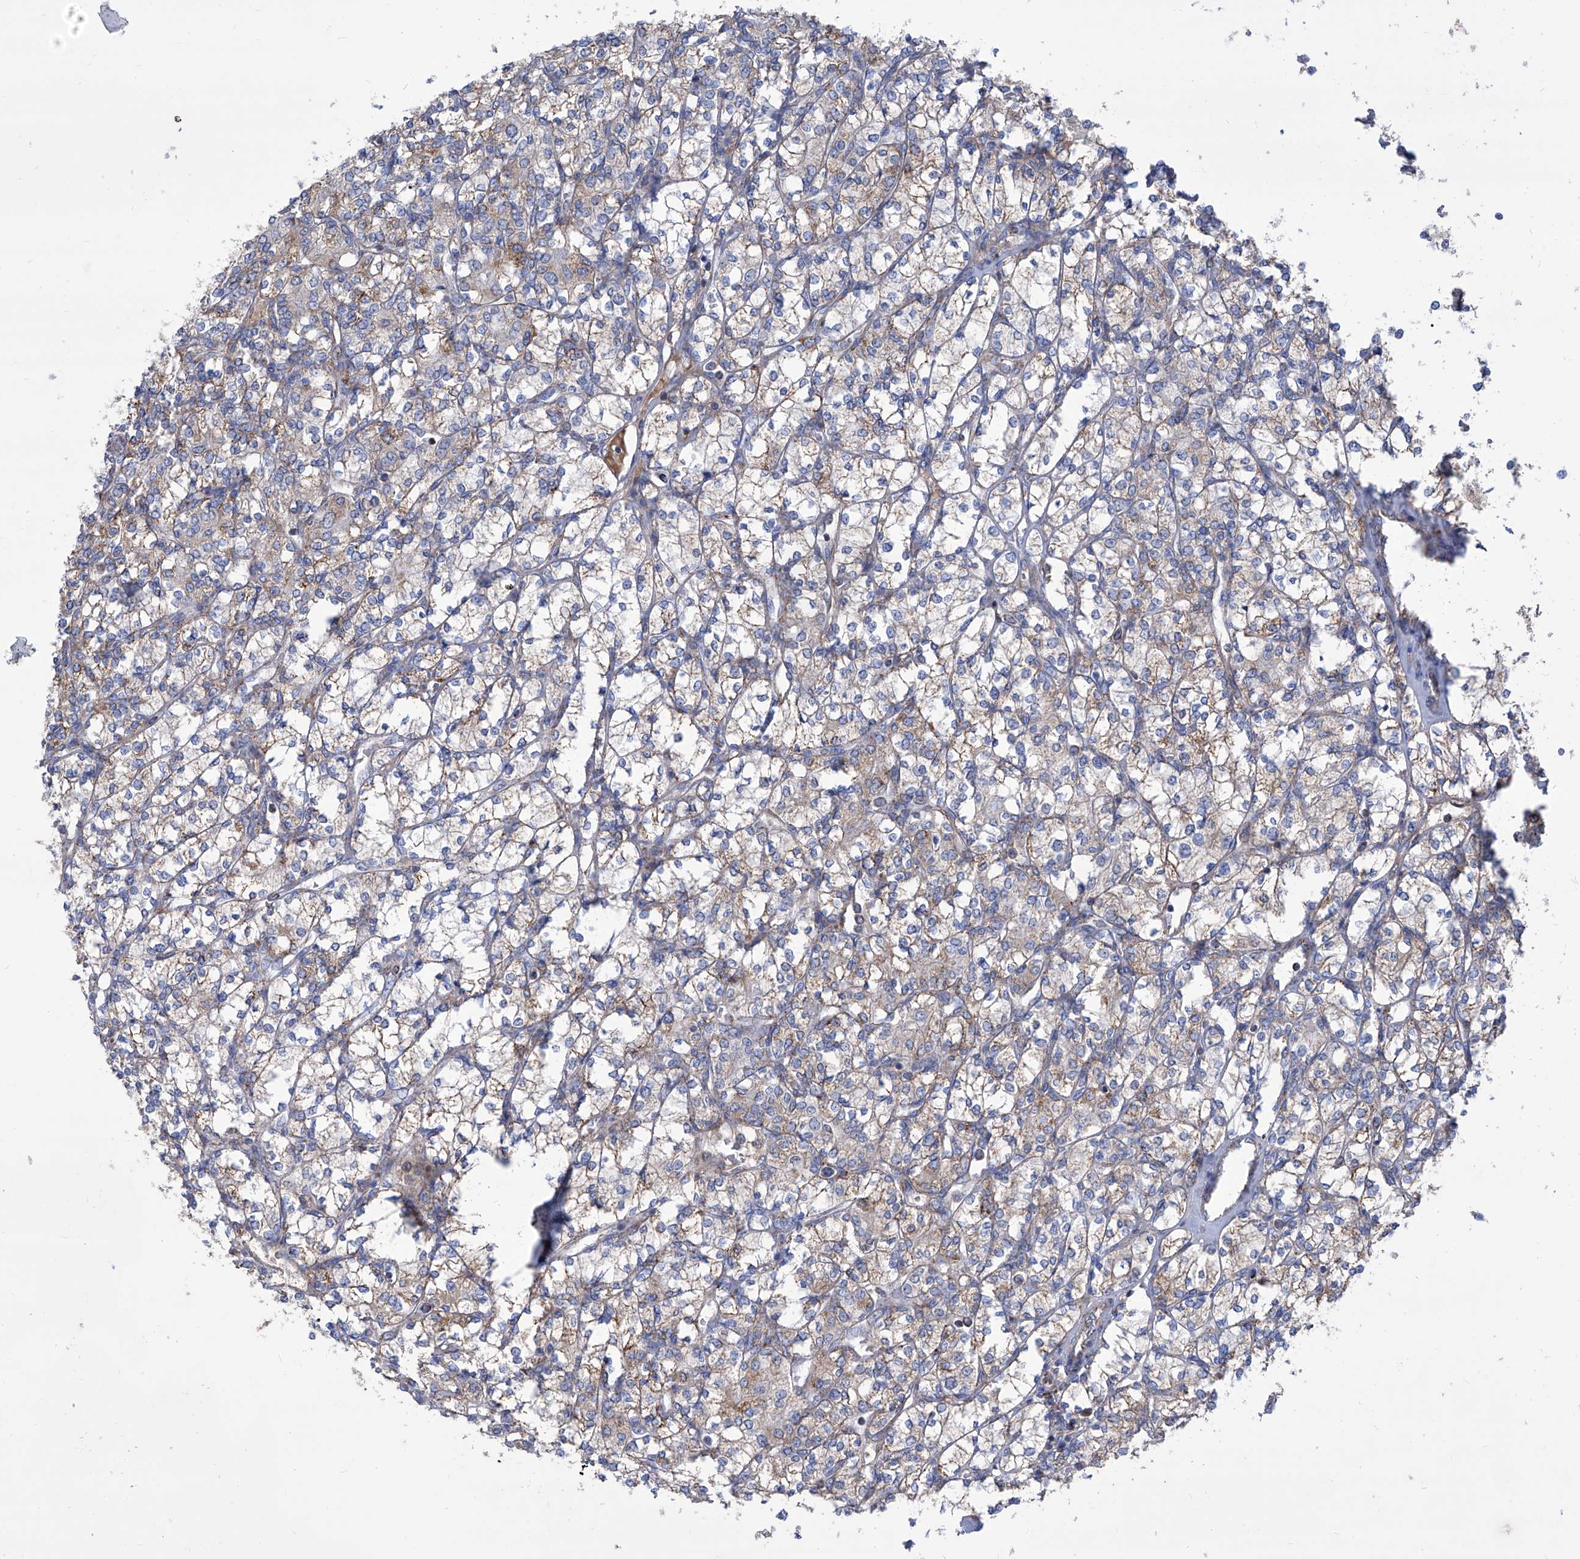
{"staining": {"intensity": "weak", "quantity": "25%-75%", "location": "cytoplasmic/membranous"}, "tissue": "renal cancer", "cell_type": "Tumor cells", "image_type": "cancer", "snomed": [{"axis": "morphology", "description": "Adenocarcinoma, NOS"}, {"axis": "topography", "description": "Kidney"}], "caption": "Renal cancer (adenocarcinoma) stained for a protein (brown) exhibits weak cytoplasmic/membranous positive staining in about 25%-75% of tumor cells.", "gene": "SRBD1", "patient": {"sex": "male", "age": 77}}